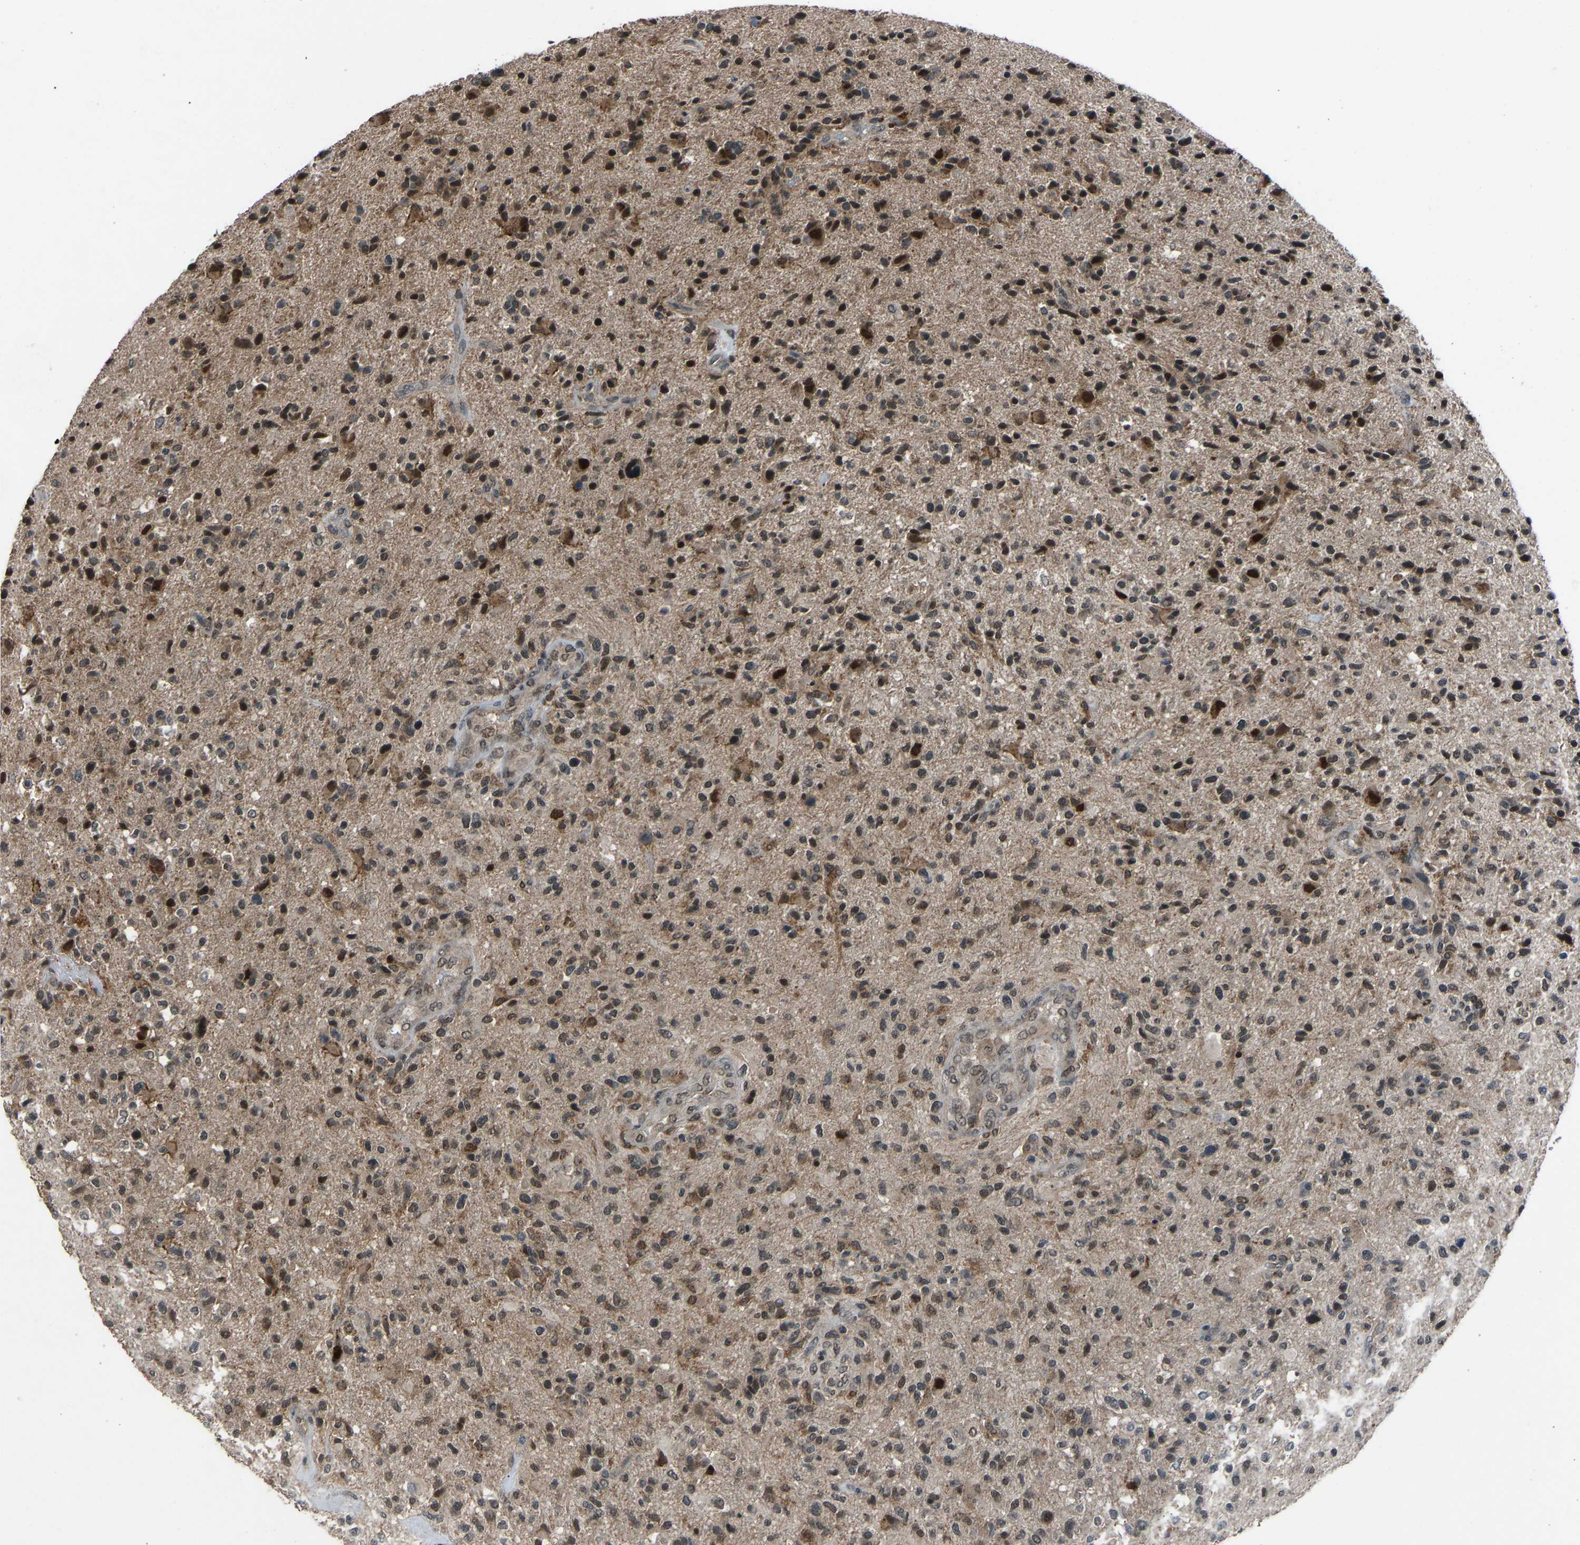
{"staining": {"intensity": "strong", "quantity": "25%-75%", "location": "cytoplasmic/membranous,nuclear"}, "tissue": "glioma", "cell_type": "Tumor cells", "image_type": "cancer", "snomed": [{"axis": "morphology", "description": "Glioma, malignant, High grade"}, {"axis": "topography", "description": "Brain"}], "caption": "This image displays high-grade glioma (malignant) stained with immunohistochemistry (IHC) to label a protein in brown. The cytoplasmic/membranous and nuclear of tumor cells show strong positivity for the protein. Nuclei are counter-stained blue.", "gene": "SLC43A1", "patient": {"sex": "male", "age": 72}}